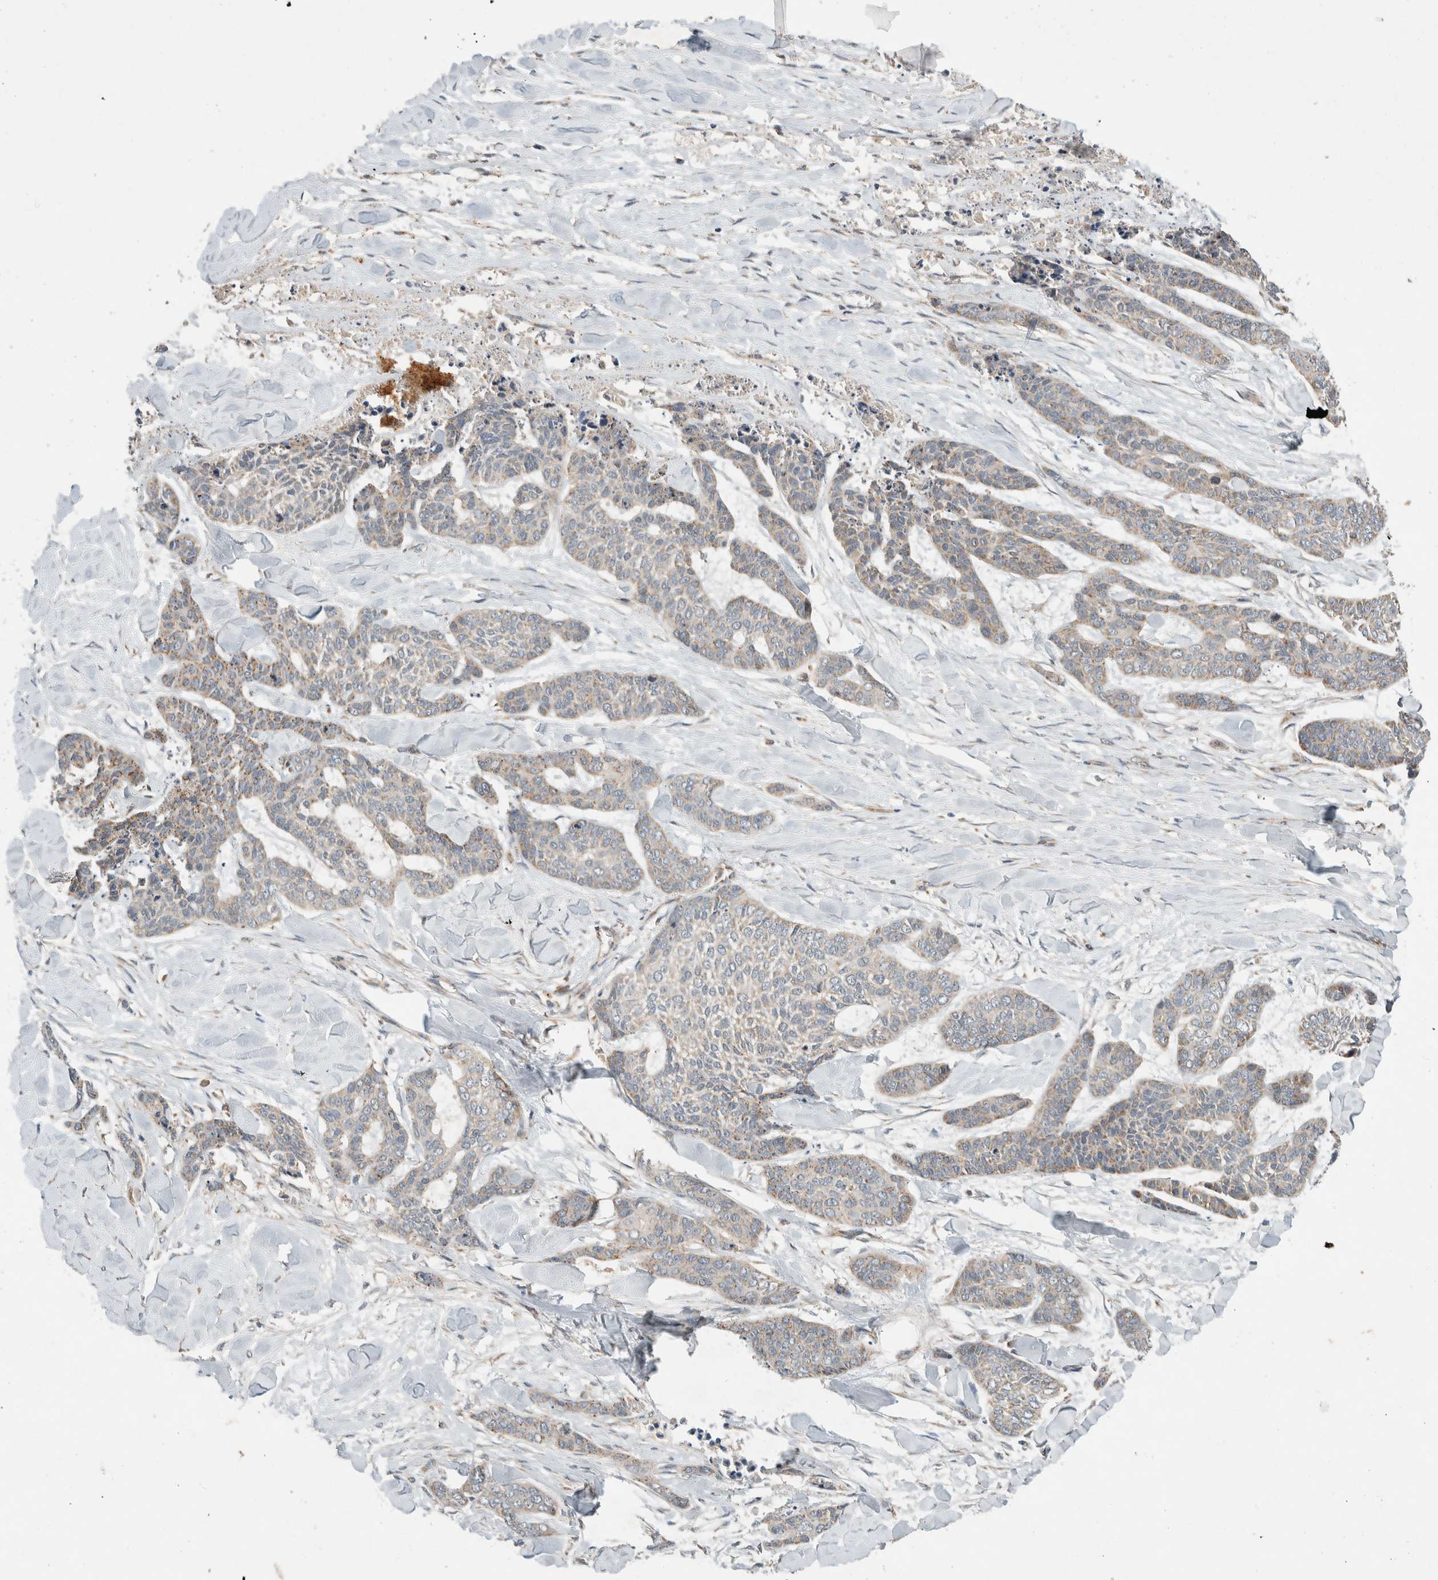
{"staining": {"intensity": "weak", "quantity": "25%-75%", "location": "cytoplasmic/membranous"}, "tissue": "skin cancer", "cell_type": "Tumor cells", "image_type": "cancer", "snomed": [{"axis": "morphology", "description": "Basal cell carcinoma"}, {"axis": "topography", "description": "Skin"}], "caption": "Skin cancer was stained to show a protein in brown. There is low levels of weak cytoplasmic/membranous expression in approximately 25%-75% of tumor cells. Using DAB (brown) and hematoxylin (blue) stains, captured at high magnification using brightfield microscopy.", "gene": "AMPD1", "patient": {"sex": "female", "age": 64}}